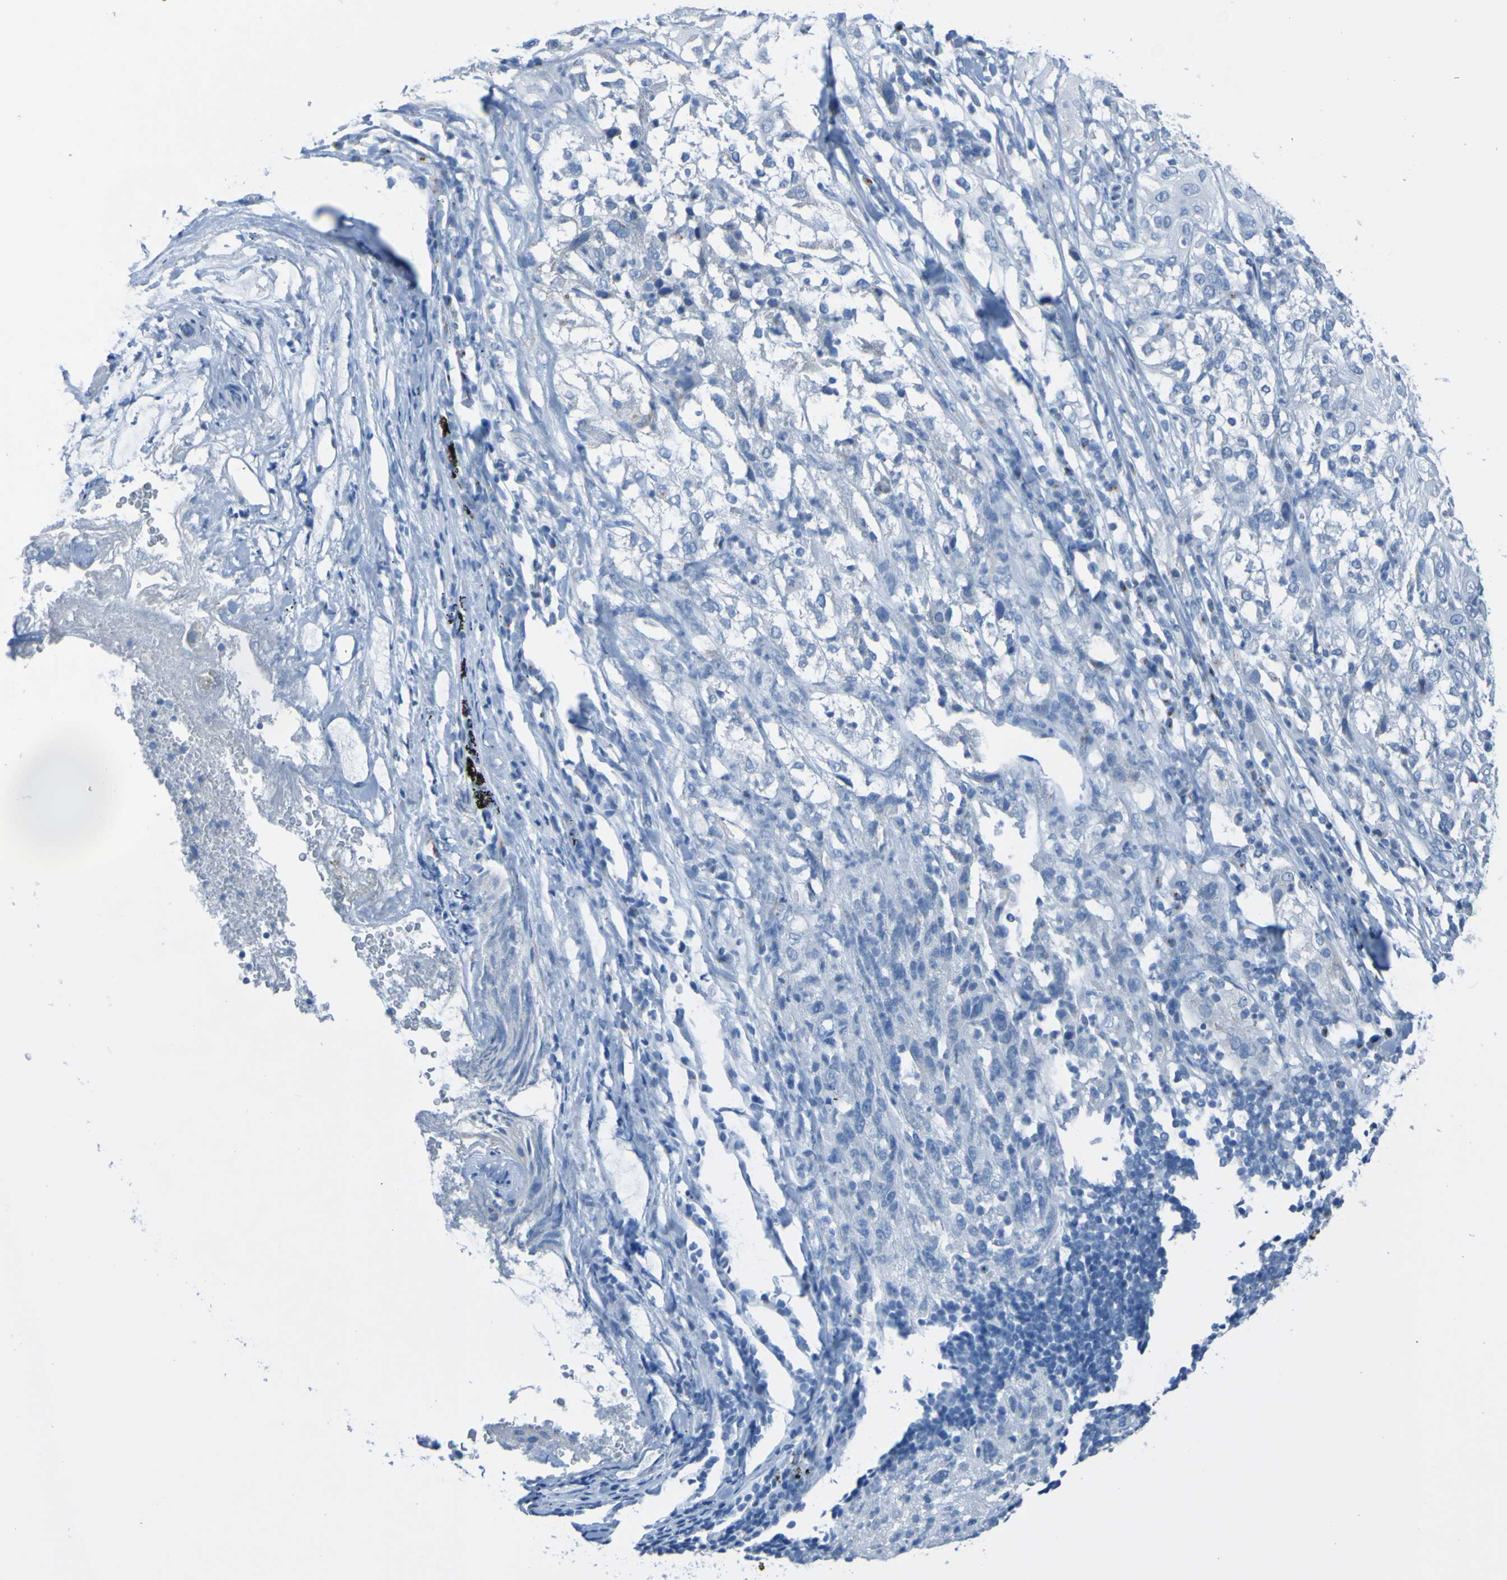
{"staining": {"intensity": "negative", "quantity": "none", "location": "none"}, "tissue": "lung cancer", "cell_type": "Tumor cells", "image_type": "cancer", "snomed": [{"axis": "morphology", "description": "Inflammation, NOS"}, {"axis": "morphology", "description": "Squamous cell carcinoma, NOS"}, {"axis": "topography", "description": "Lymph node"}, {"axis": "topography", "description": "Soft tissue"}, {"axis": "topography", "description": "Lung"}], "caption": "Immunohistochemistry photomicrograph of squamous cell carcinoma (lung) stained for a protein (brown), which displays no expression in tumor cells.", "gene": "ACMSD", "patient": {"sex": "male", "age": 66}}